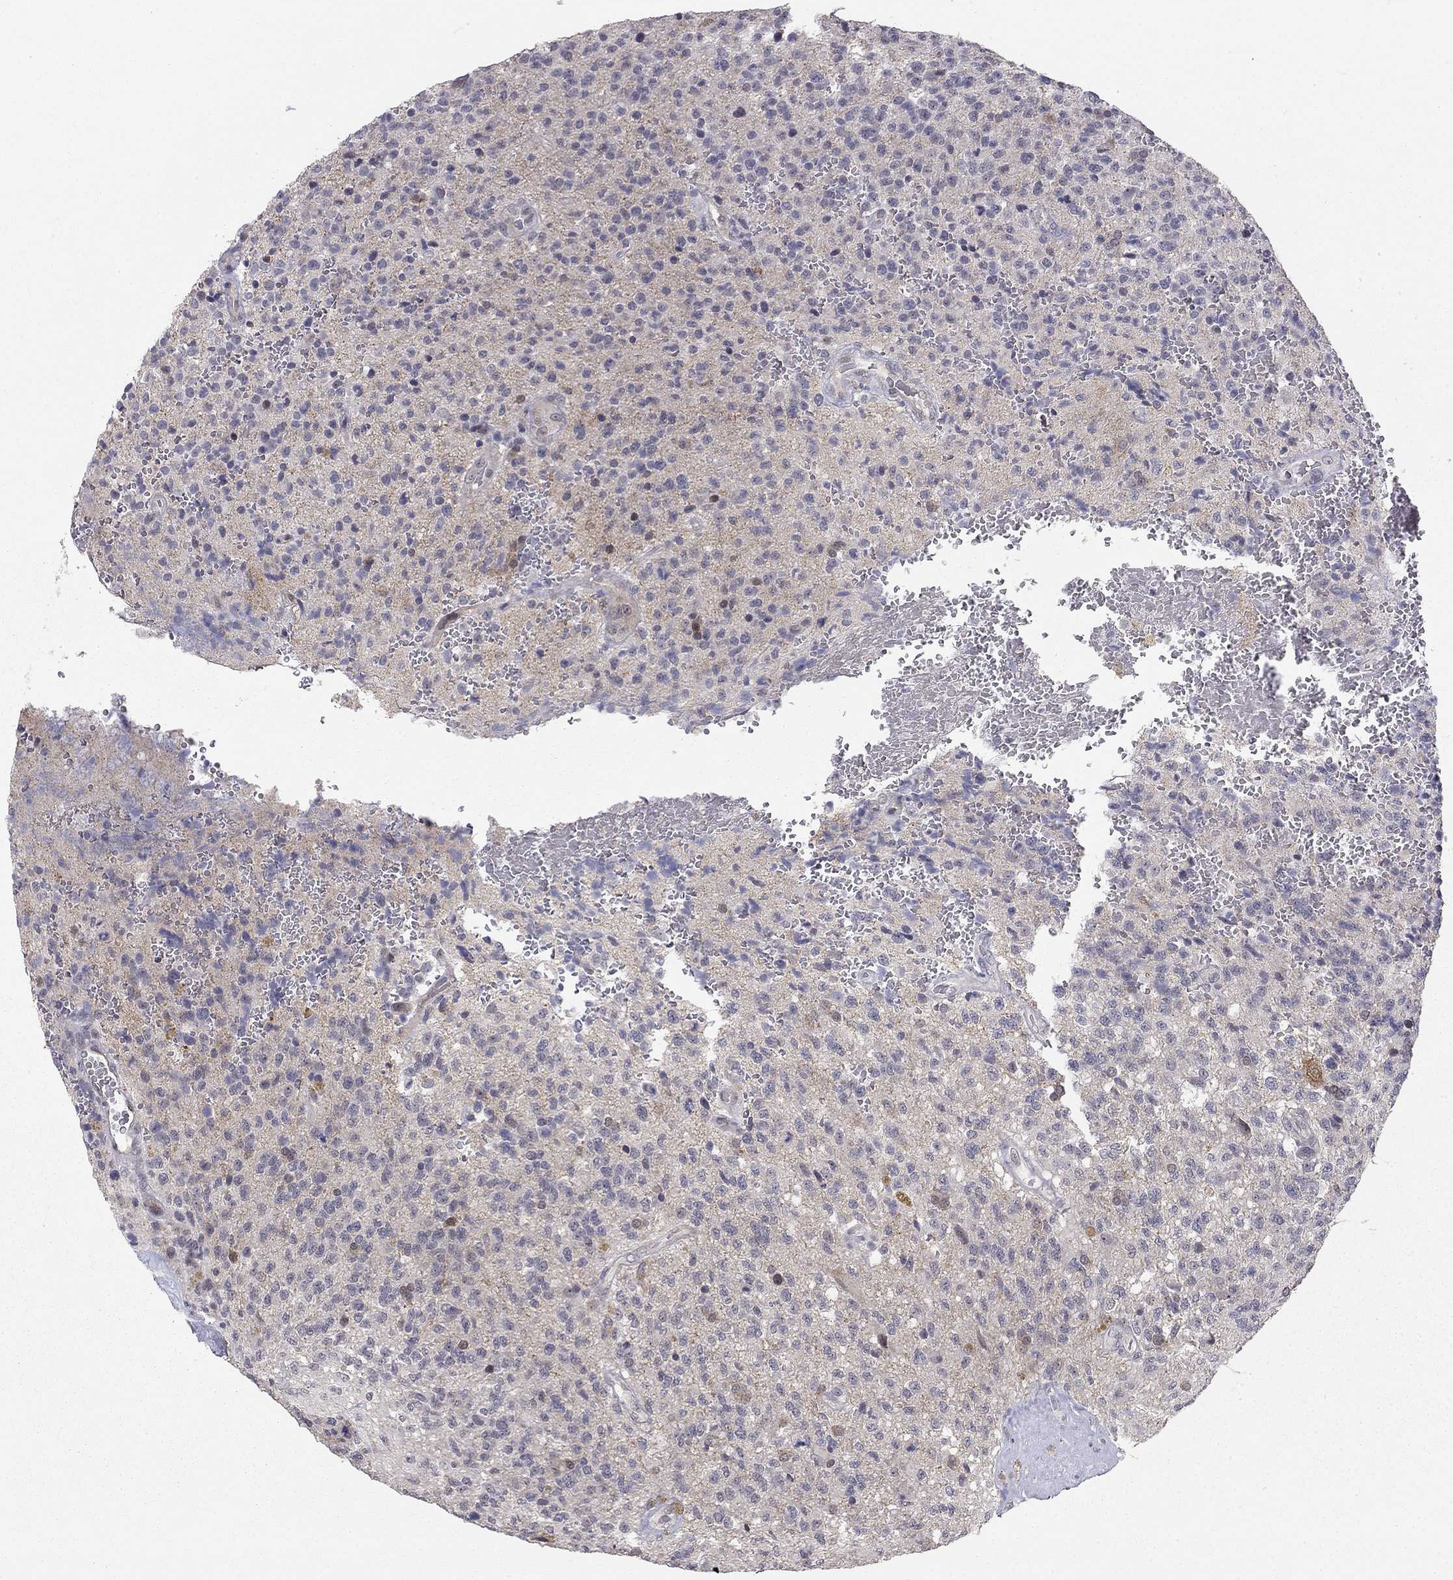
{"staining": {"intensity": "negative", "quantity": "none", "location": "none"}, "tissue": "glioma", "cell_type": "Tumor cells", "image_type": "cancer", "snomed": [{"axis": "morphology", "description": "Glioma, malignant, High grade"}, {"axis": "topography", "description": "Brain"}], "caption": "There is no significant staining in tumor cells of glioma.", "gene": "STXBP6", "patient": {"sex": "male", "age": 56}}